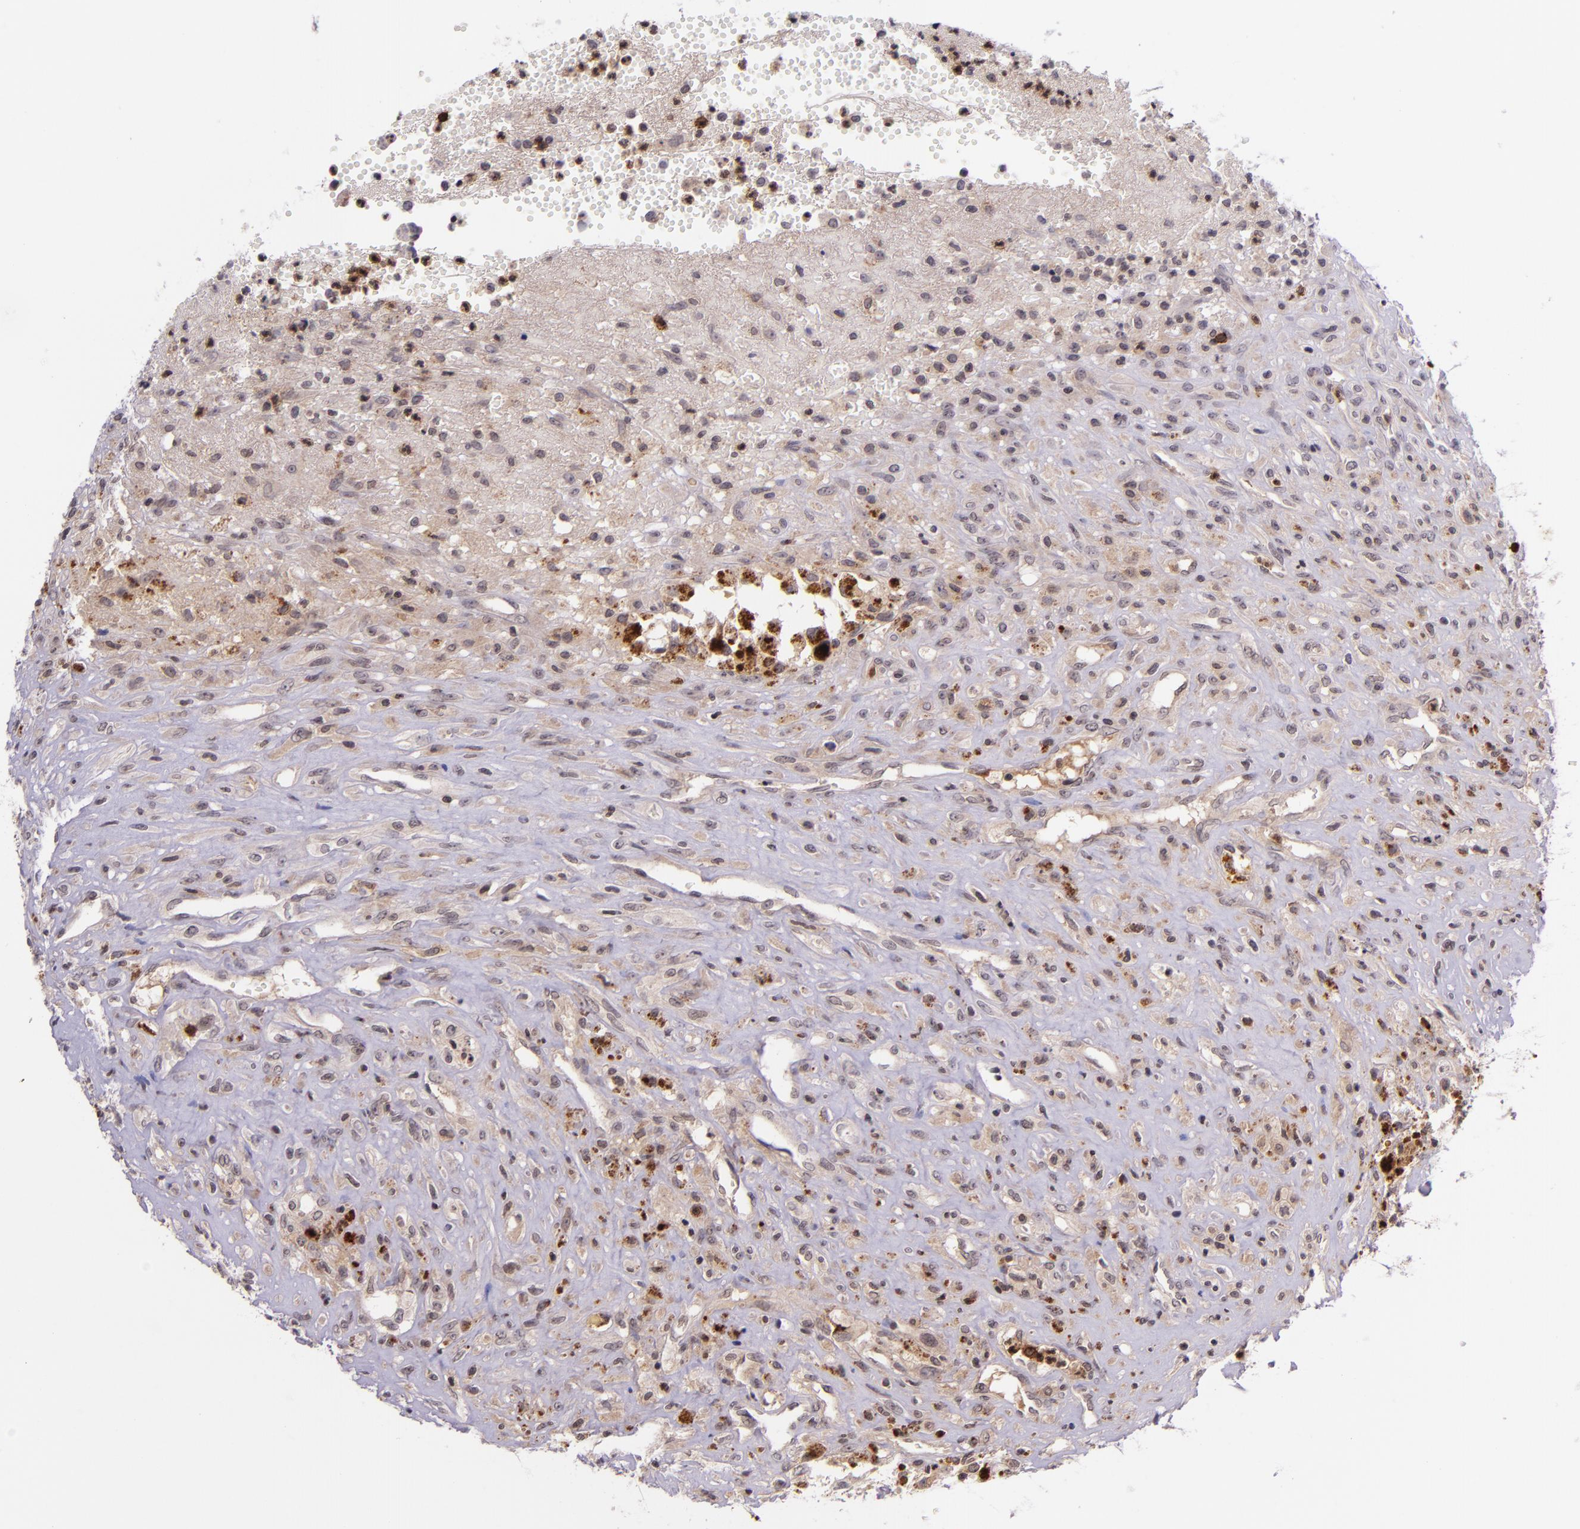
{"staining": {"intensity": "moderate", "quantity": "<25%", "location": "cytoplasmic/membranous"}, "tissue": "glioma", "cell_type": "Tumor cells", "image_type": "cancer", "snomed": [{"axis": "morphology", "description": "Glioma, malignant, High grade"}, {"axis": "topography", "description": "Brain"}], "caption": "A high-resolution photomicrograph shows IHC staining of glioma, which displays moderate cytoplasmic/membranous positivity in approximately <25% of tumor cells. (brown staining indicates protein expression, while blue staining denotes nuclei).", "gene": "SELL", "patient": {"sex": "male", "age": 66}}